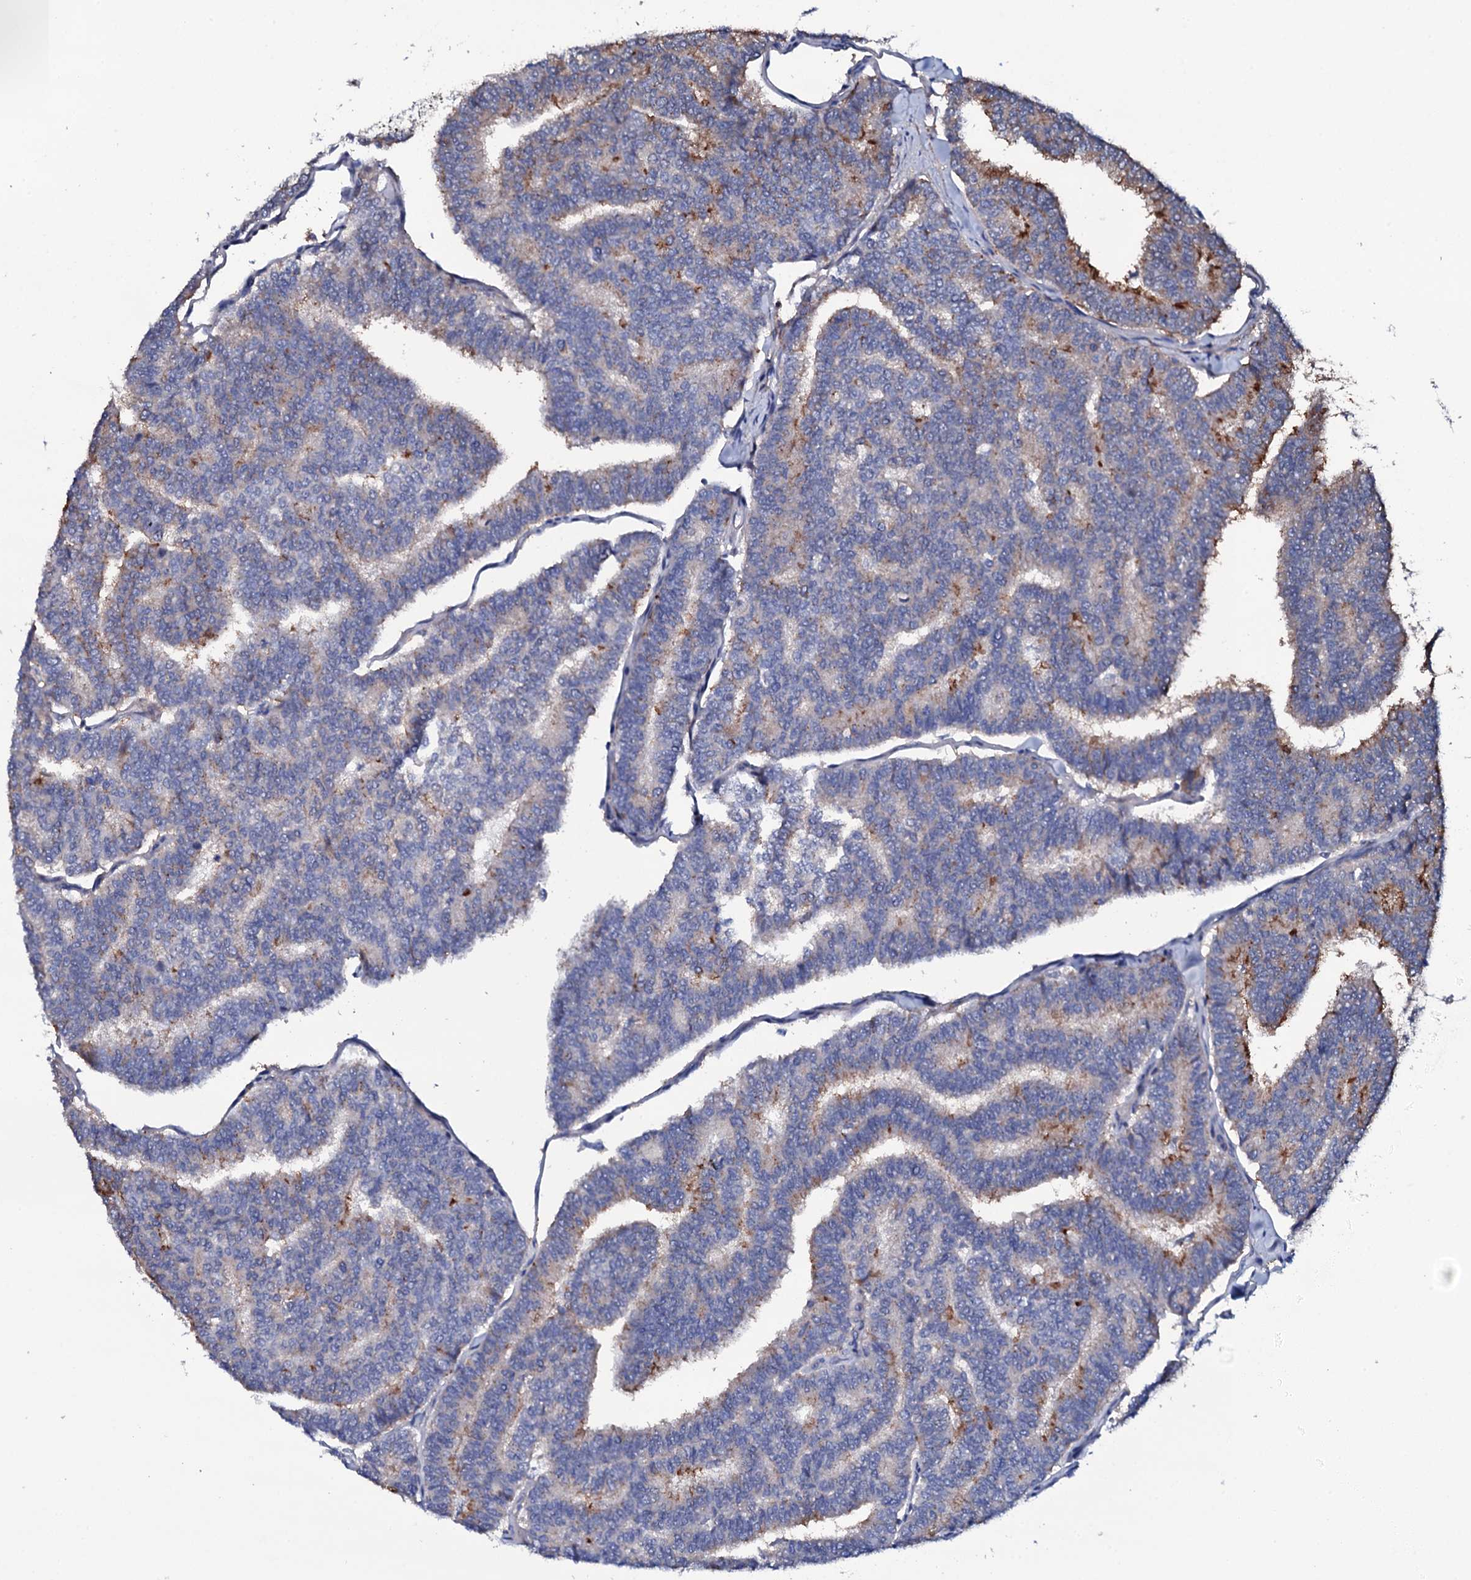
{"staining": {"intensity": "negative", "quantity": "none", "location": "none"}, "tissue": "thyroid cancer", "cell_type": "Tumor cells", "image_type": "cancer", "snomed": [{"axis": "morphology", "description": "Papillary adenocarcinoma, NOS"}, {"axis": "topography", "description": "Thyroid gland"}], "caption": "High power microscopy image of an IHC histopathology image of thyroid cancer, revealing no significant expression in tumor cells.", "gene": "TCAF2", "patient": {"sex": "female", "age": 35}}